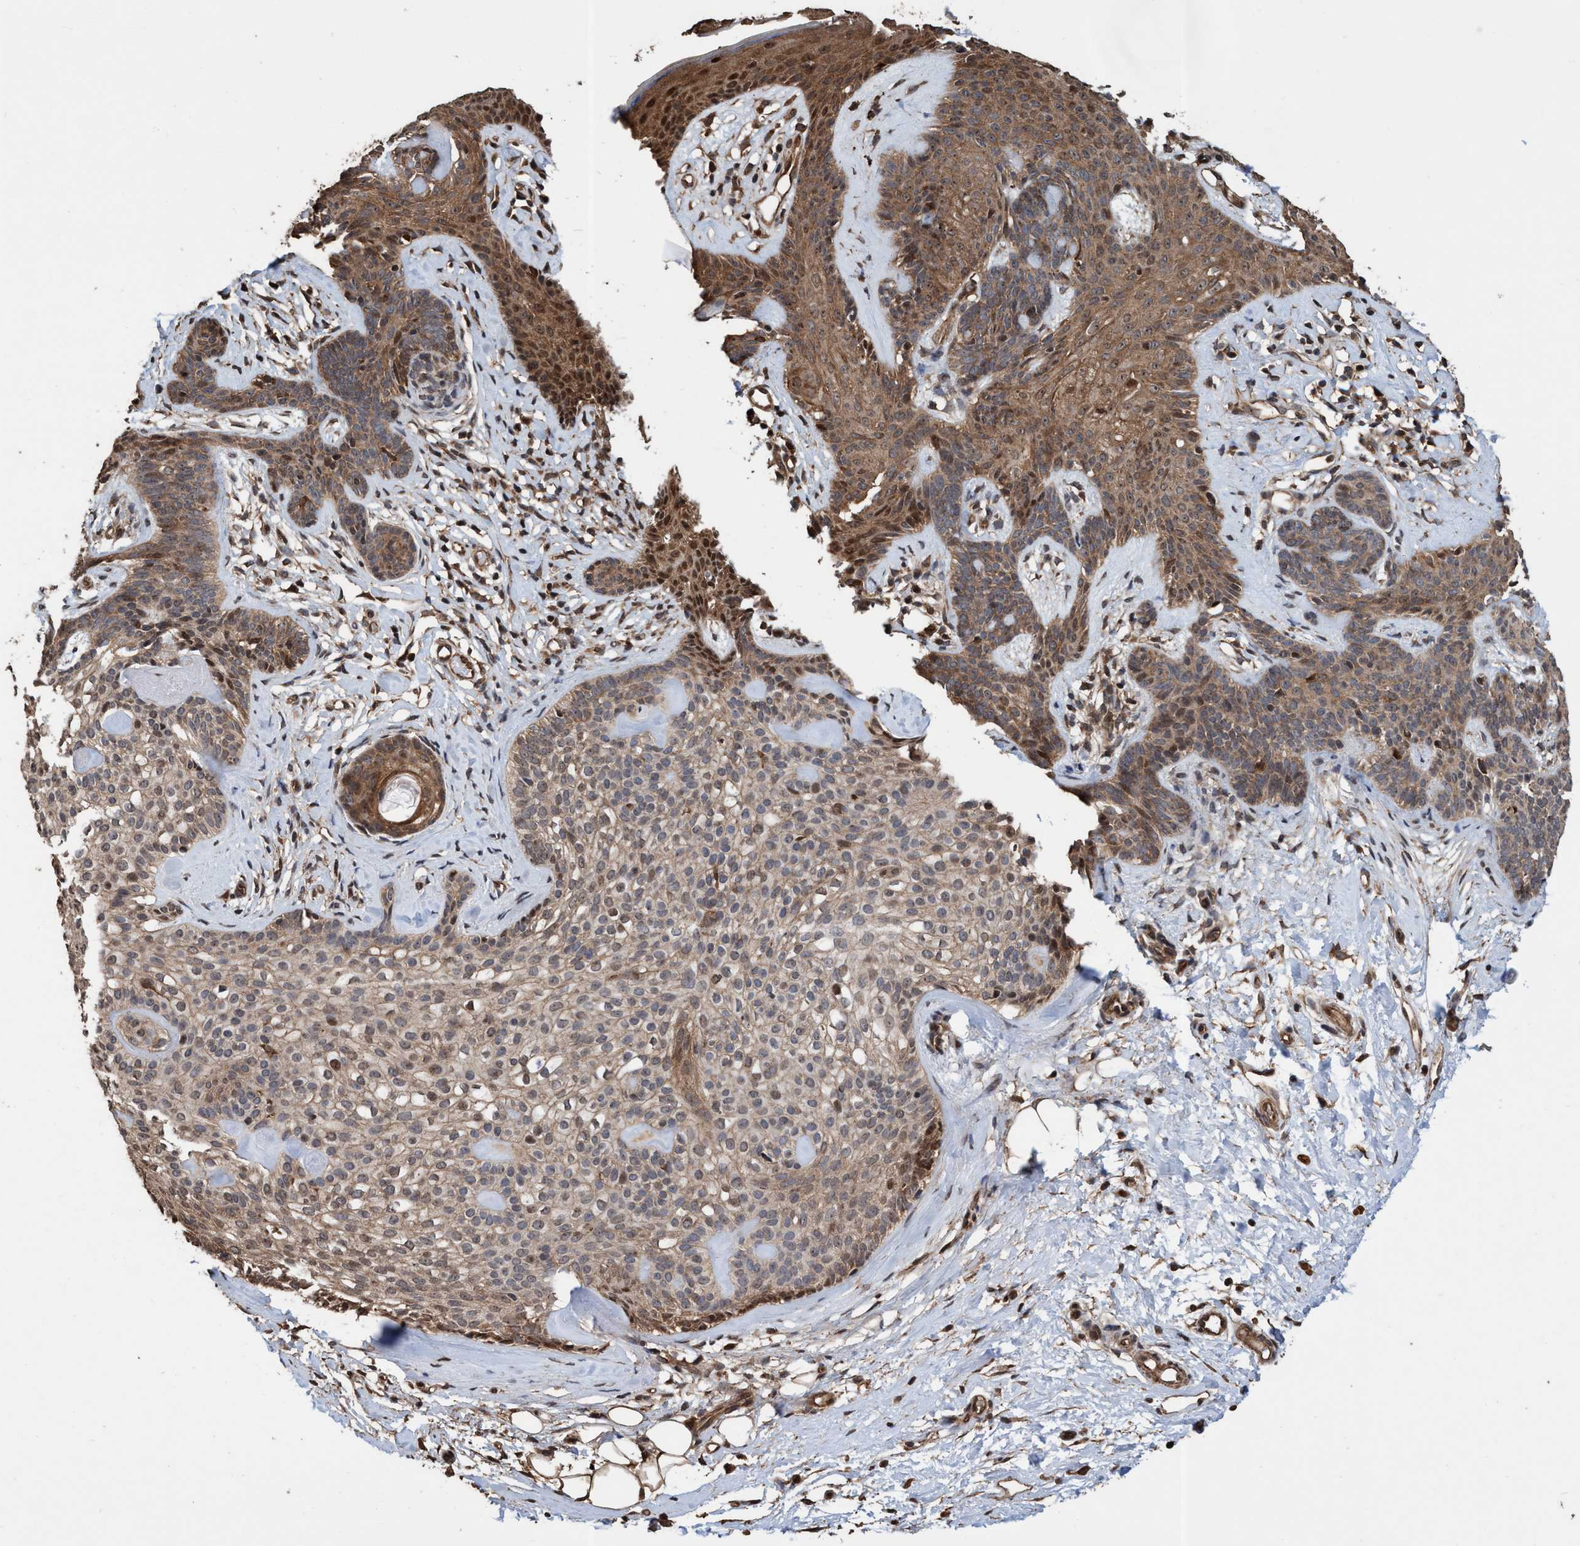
{"staining": {"intensity": "weak", "quantity": ">75%", "location": "cytoplasmic/membranous,nuclear"}, "tissue": "skin cancer", "cell_type": "Tumor cells", "image_type": "cancer", "snomed": [{"axis": "morphology", "description": "Developmental malformation"}, {"axis": "morphology", "description": "Basal cell carcinoma"}, {"axis": "topography", "description": "Skin"}], "caption": "Skin cancer (basal cell carcinoma) stained for a protein (brown) reveals weak cytoplasmic/membranous and nuclear positive expression in about >75% of tumor cells.", "gene": "TRPC7", "patient": {"sex": "female", "age": 62}}